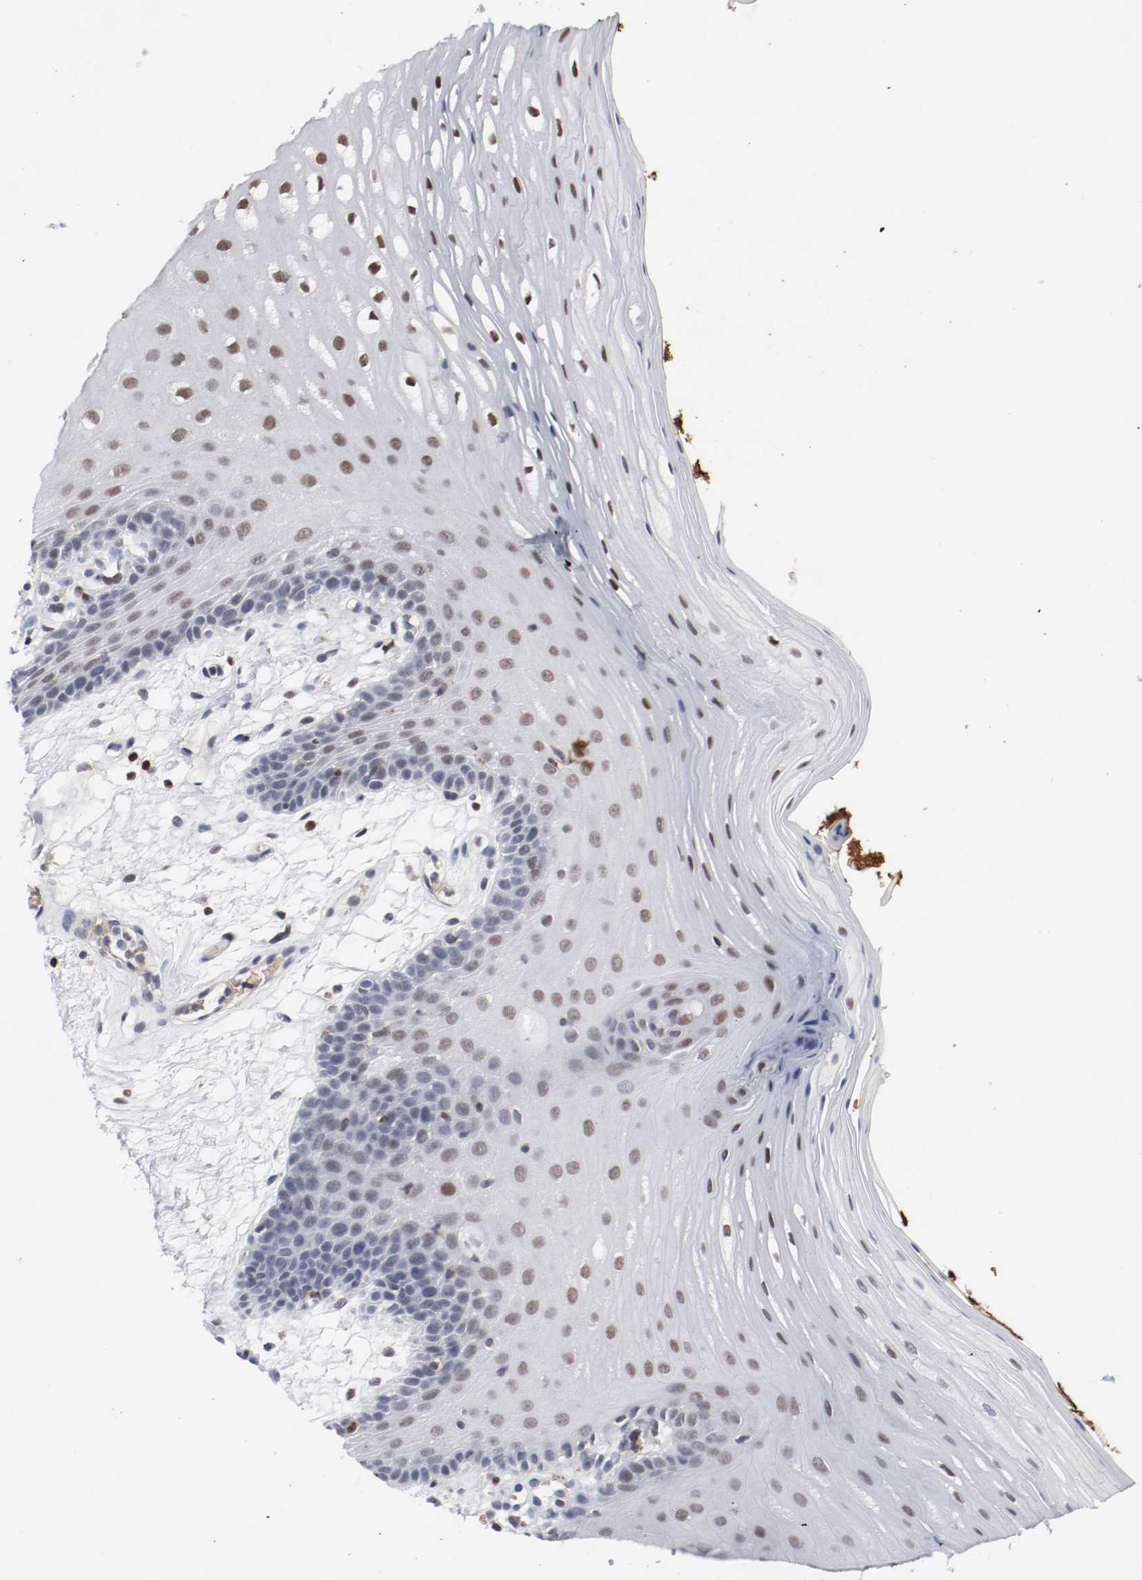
{"staining": {"intensity": "strong", "quantity": "25%-75%", "location": "nuclear"}, "tissue": "oral mucosa", "cell_type": "Squamous epithelial cells", "image_type": "normal", "snomed": [{"axis": "morphology", "description": "Normal tissue, NOS"}, {"axis": "morphology", "description": "Squamous cell carcinoma, NOS"}, {"axis": "topography", "description": "Skeletal muscle"}, {"axis": "topography", "description": "Oral tissue"}, {"axis": "topography", "description": "Head-Neck"}], "caption": "The immunohistochemical stain highlights strong nuclear staining in squamous epithelial cells of benign oral mucosa. Immunohistochemistry (ihc) stains the protein in brown and the nuclei are stained blue.", "gene": "JUND", "patient": {"sex": "male", "age": 71}}